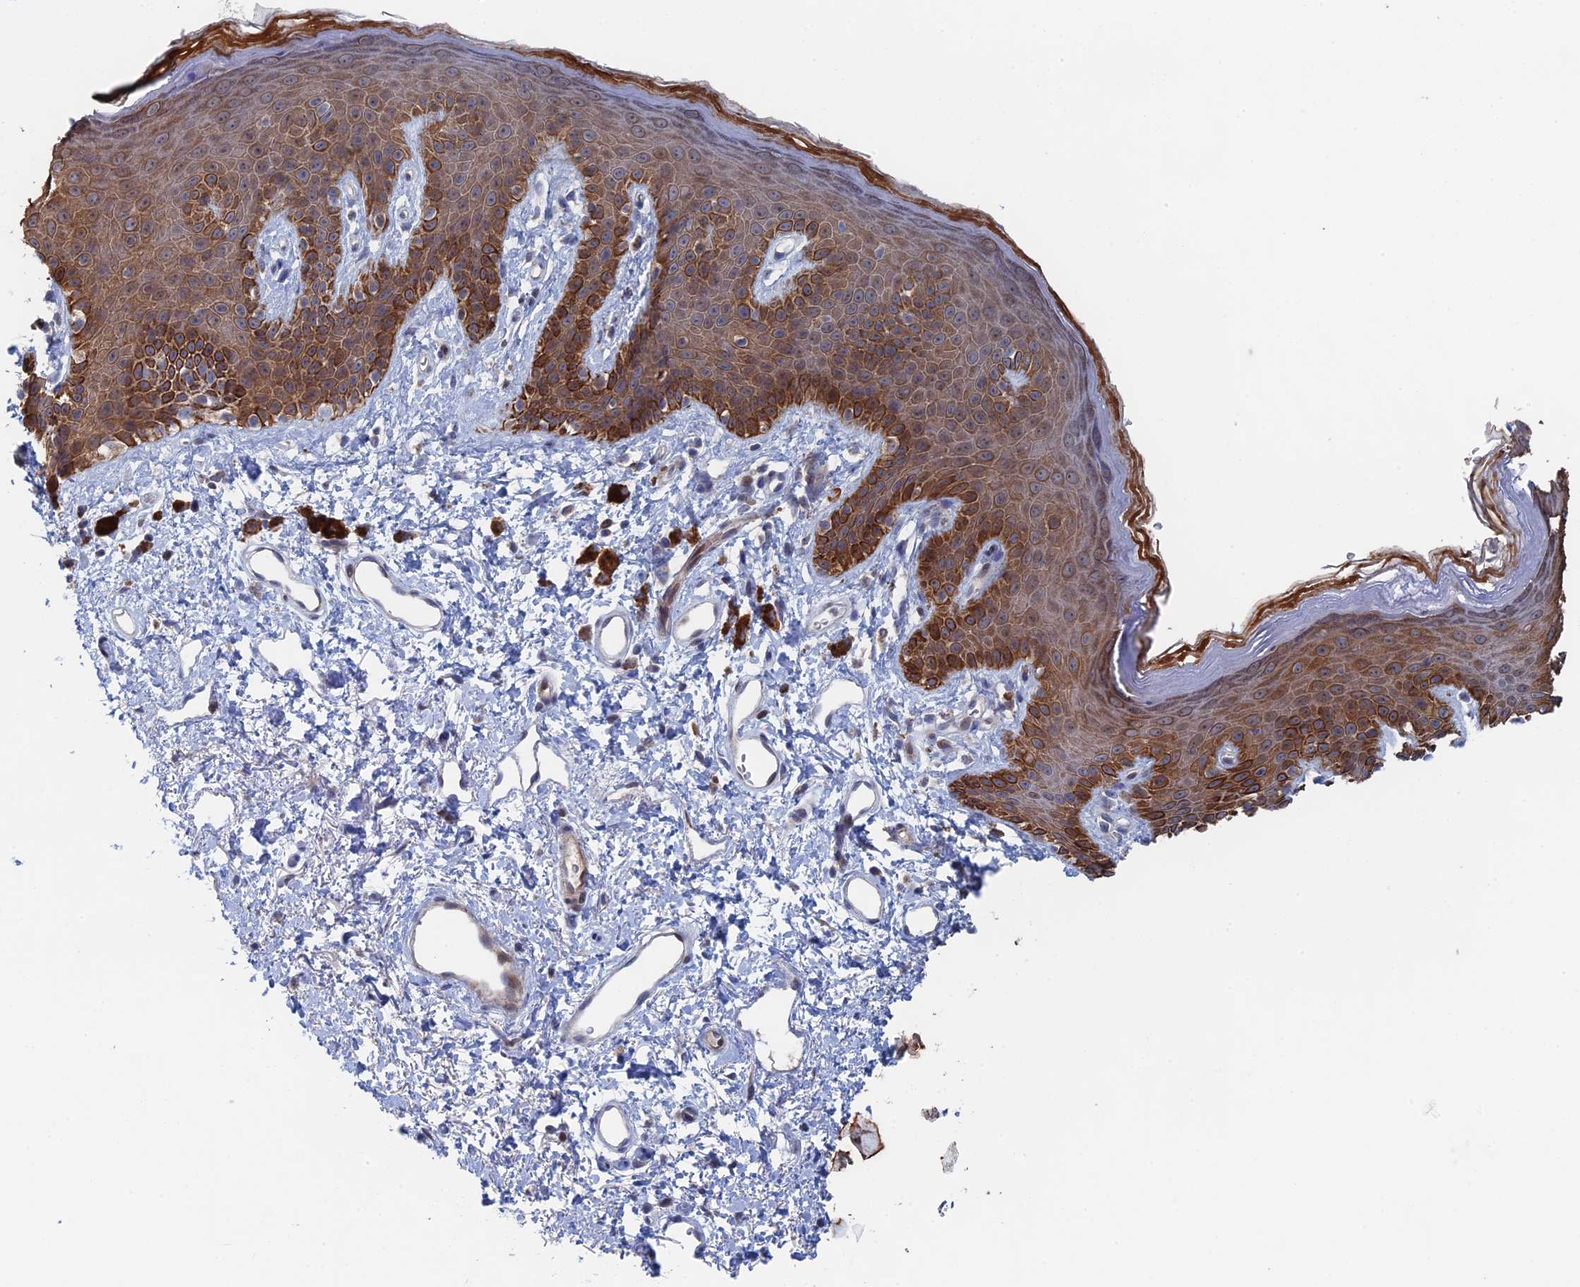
{"staining": {"intensity": "strong", "quantity": ">75%", "location": "cytoplasmic/membranous"}, "tissue": "skin", "cell_type": "Epidermal cells", "image_type": "normal", "snomed": [{"axis": "morphology", "description": "Normal tissue, NOS"}, {"axis": "topography", "description": "Anal"}], "caption": "Immunohistochemical staining of normal human skin displays >75% levels of strong cytoplasmic/membranous protein positivity in about >75% of epidermal cells.", "gene": "IL7", "patient": {"sex": "female", "age": 46}}